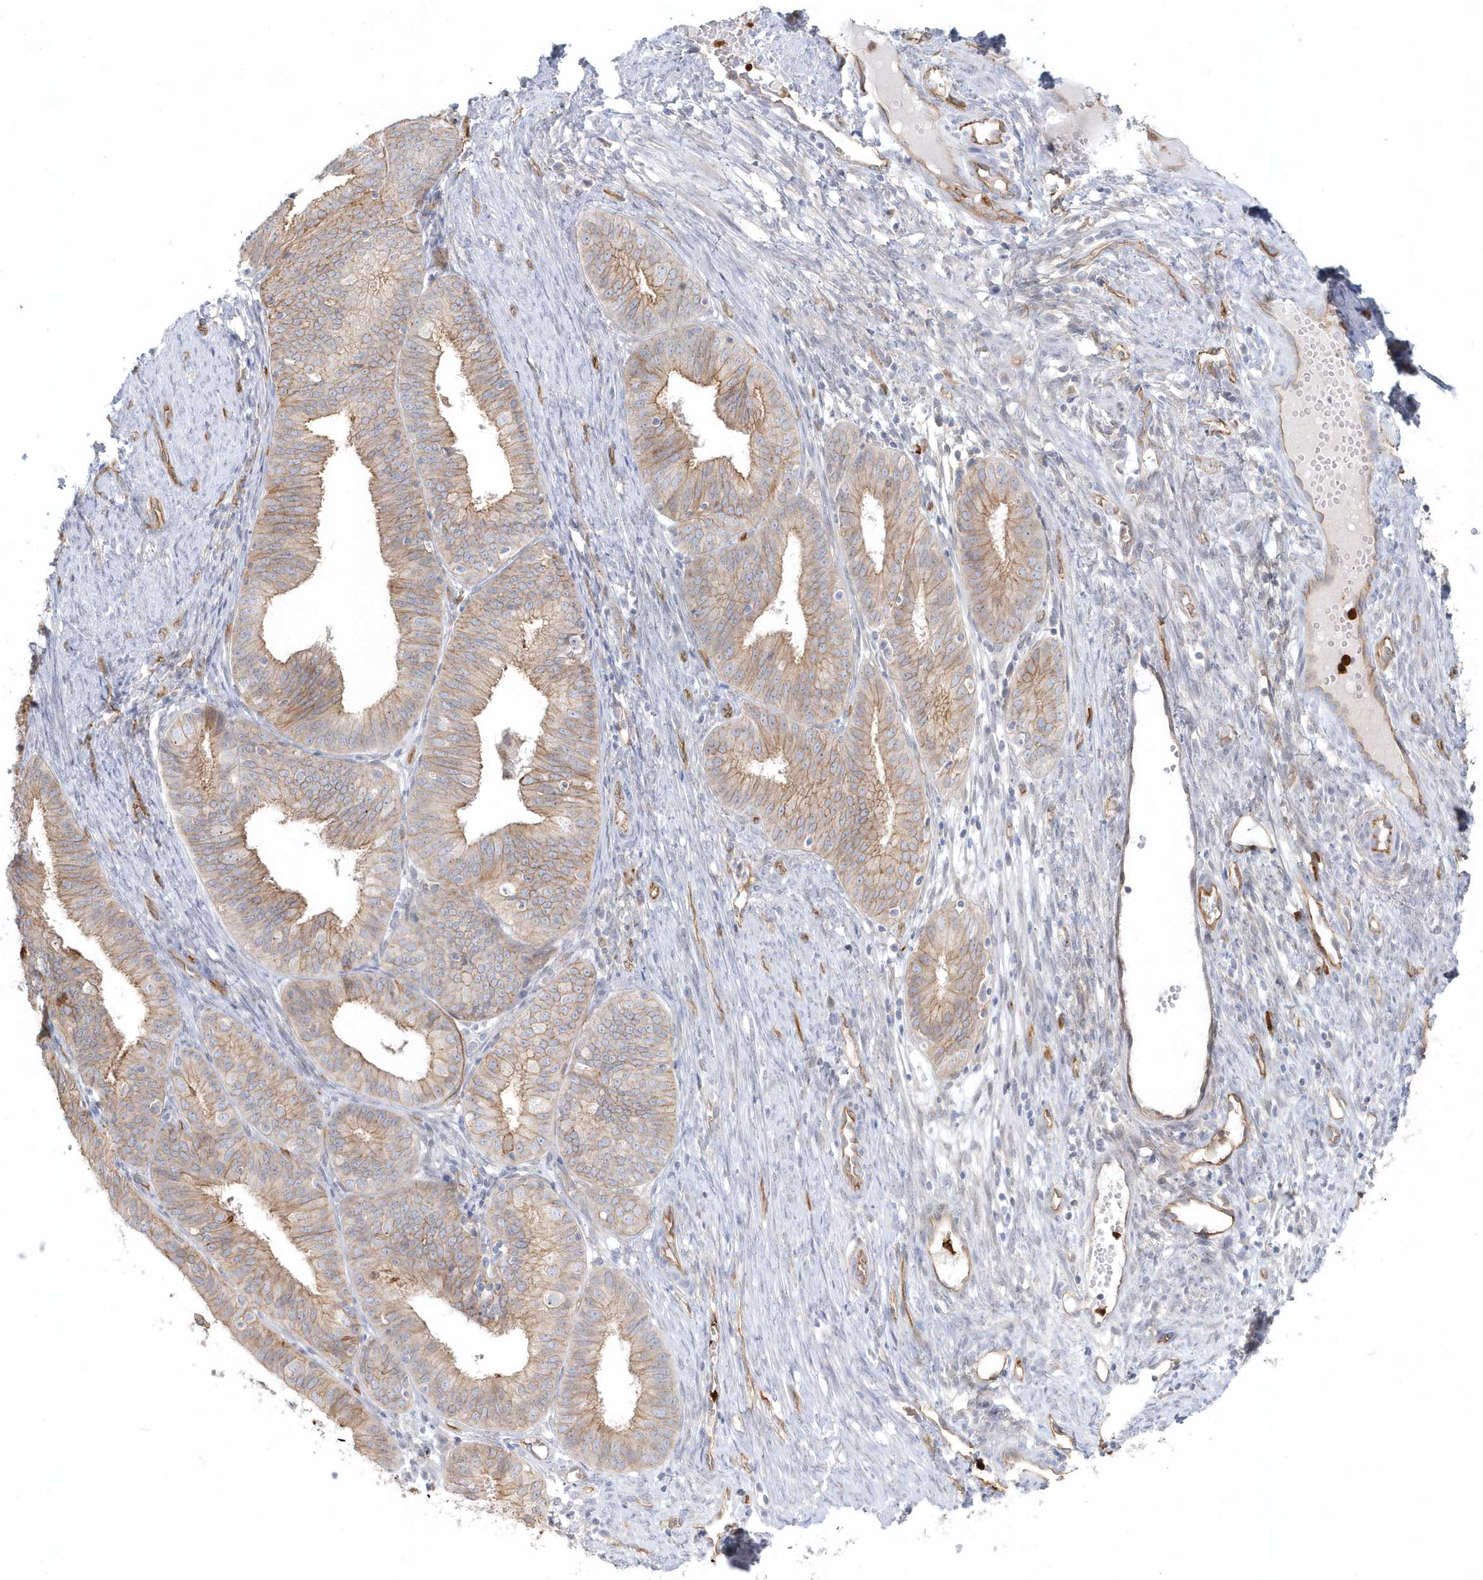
{"staining": {"intensity": "weak", "quantity": ">75%", "location": "cytoplasmic/membranous"}, "tissue": "endometrial cancer", "cell_type": "Tumor cells", "image_type": "cancer", "snomed": [{"axis": "morphology", "description": "Adenocarcinoma, NOS"}, {"axis": "topography", "description": "Endometrium"}], "caption": "The histopathology image shows a brown stain indicating the presence of a protein in the cytoplasmic/membranous of tumor cells in endometrial adenocarcinoma. (DAB (3,3'-diaminobenzidine) IHC, brown staining for protein, blue staining for nuclei).", "gene": "DNAH1", "patient": {"sex": "female", "age": 51}}